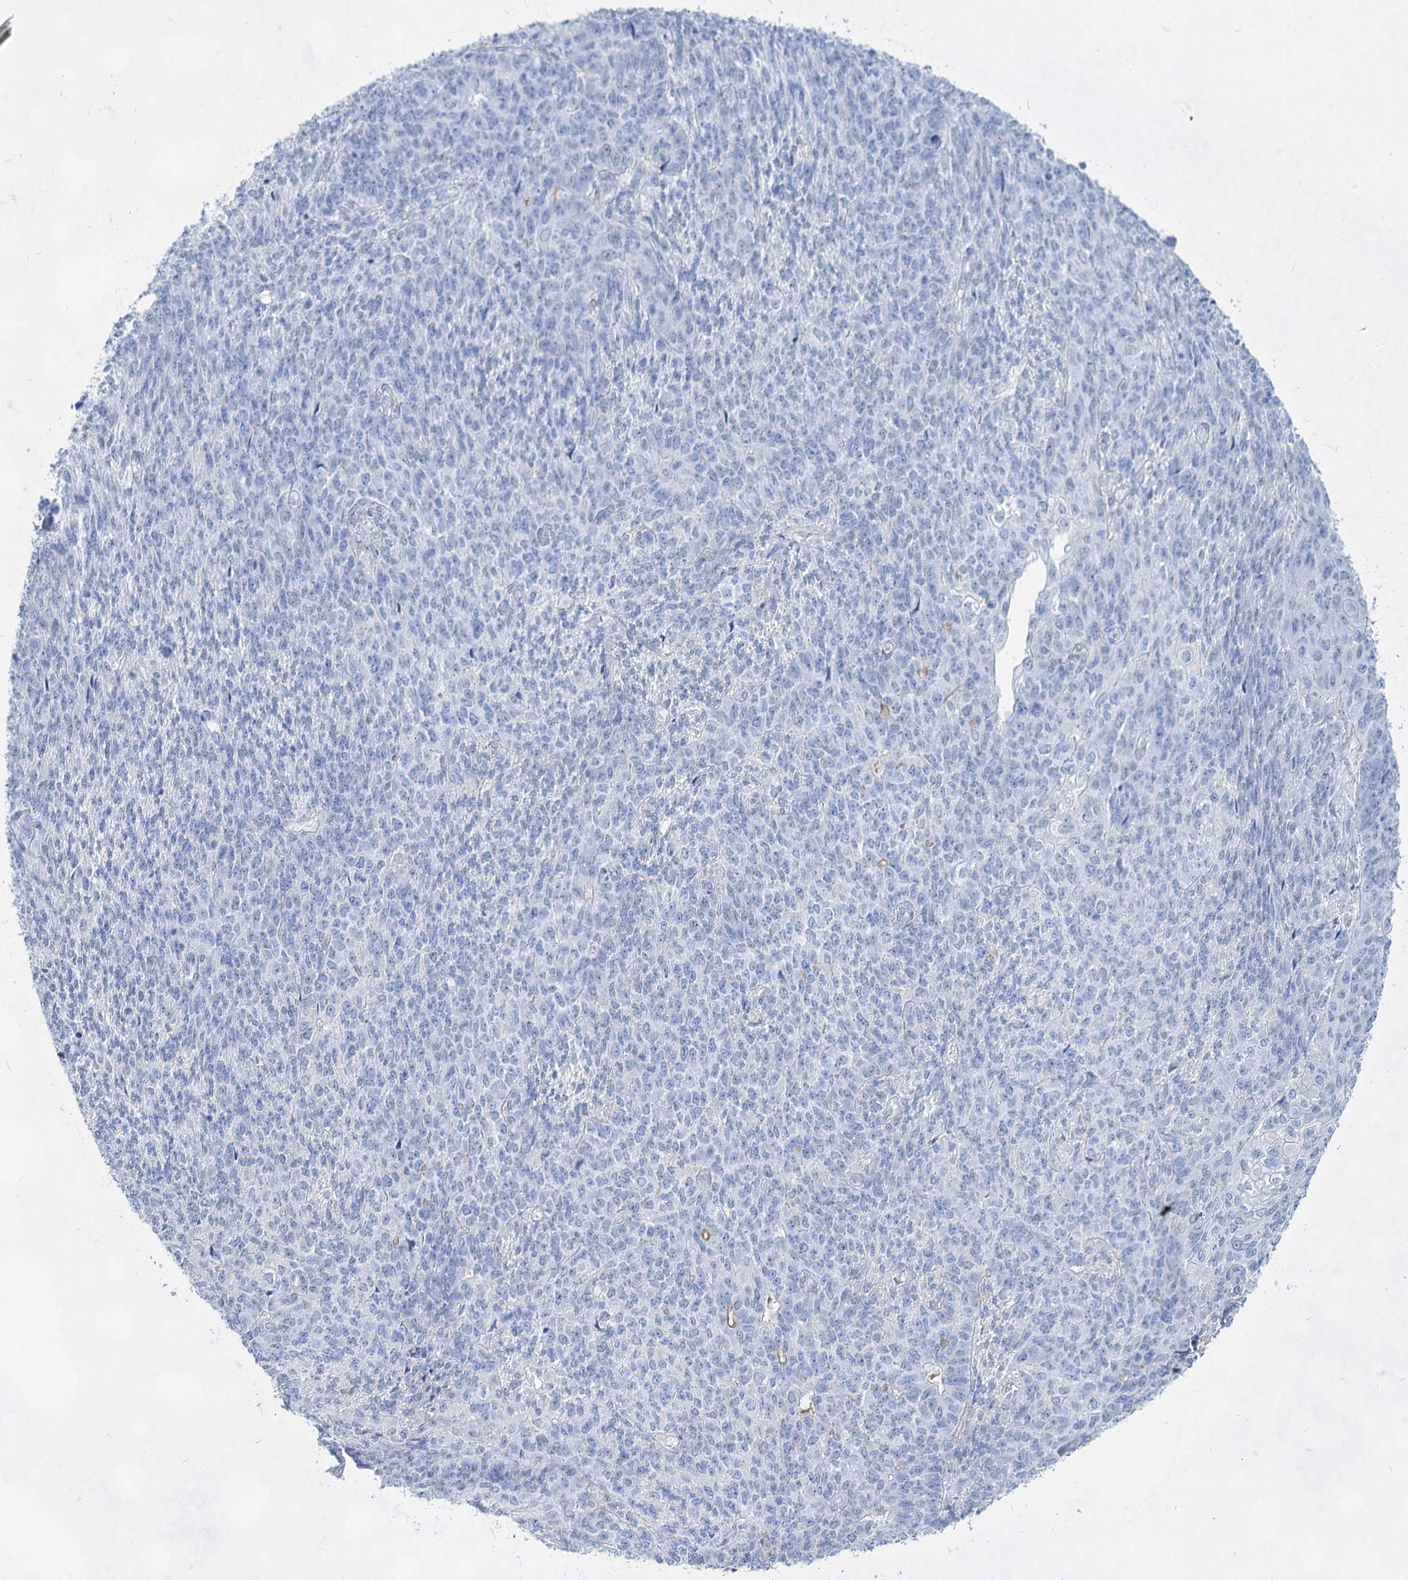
{"staining": {"intensity": "negative", "quantity": "none", "location": "none"}, "tissue": "endometrial cancer", "cell_type": "Tumor cells", "image_type": "cancer", "snomed": [{"axis": "morphology", "description": "Adenocarcinoma, NOS"}, {"axis": "topography", "description": "Endometrium"}], "caption": "Tumor cells are negative for brown protein staining in adenocarcinoma (endometrial). Nuclei are stained in blue.", "gene": "ACRV1", "patient": {"sex": "female", "age": 32}}